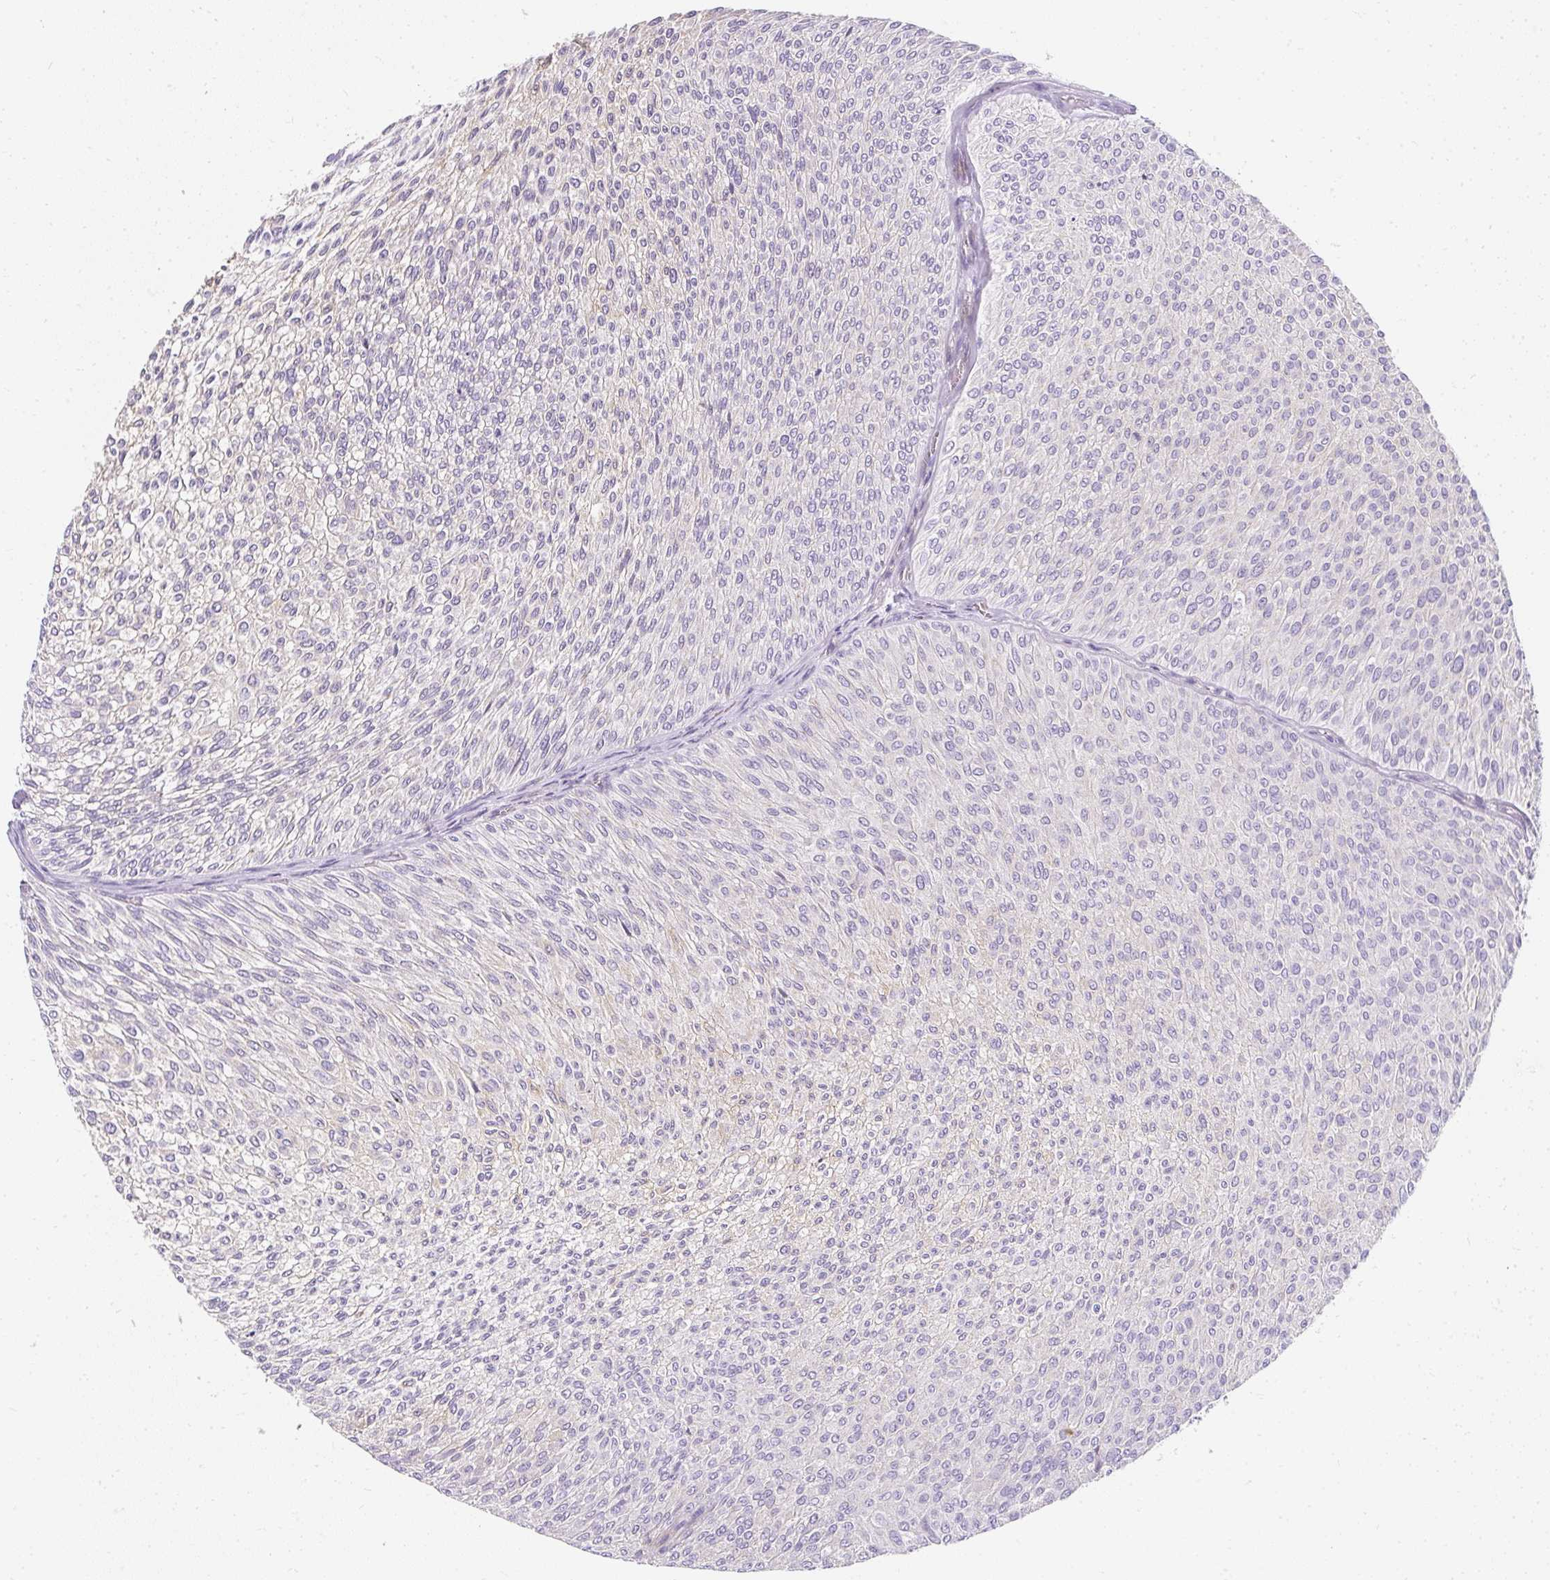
{"staining": {"intensity": "negative", "quantity": "none", "location": "none"}, "tissue": "urothelial cancer", "cell_type": "Tumor cells", "image_type": "cancer", "snomed": [{"axis": "morphology", "description": "Urothelial carcinoma, Low grade"}, {"axis": "topography", "description": "Urinary bladder"}], "caption": "High power microscopy photomicrograph of an IHC photomicrograph of urothelial cancer, revealing no significant expression in tumor cells.", "gene": "DTX4", "patient": {"sex": "male", "age": 91}}